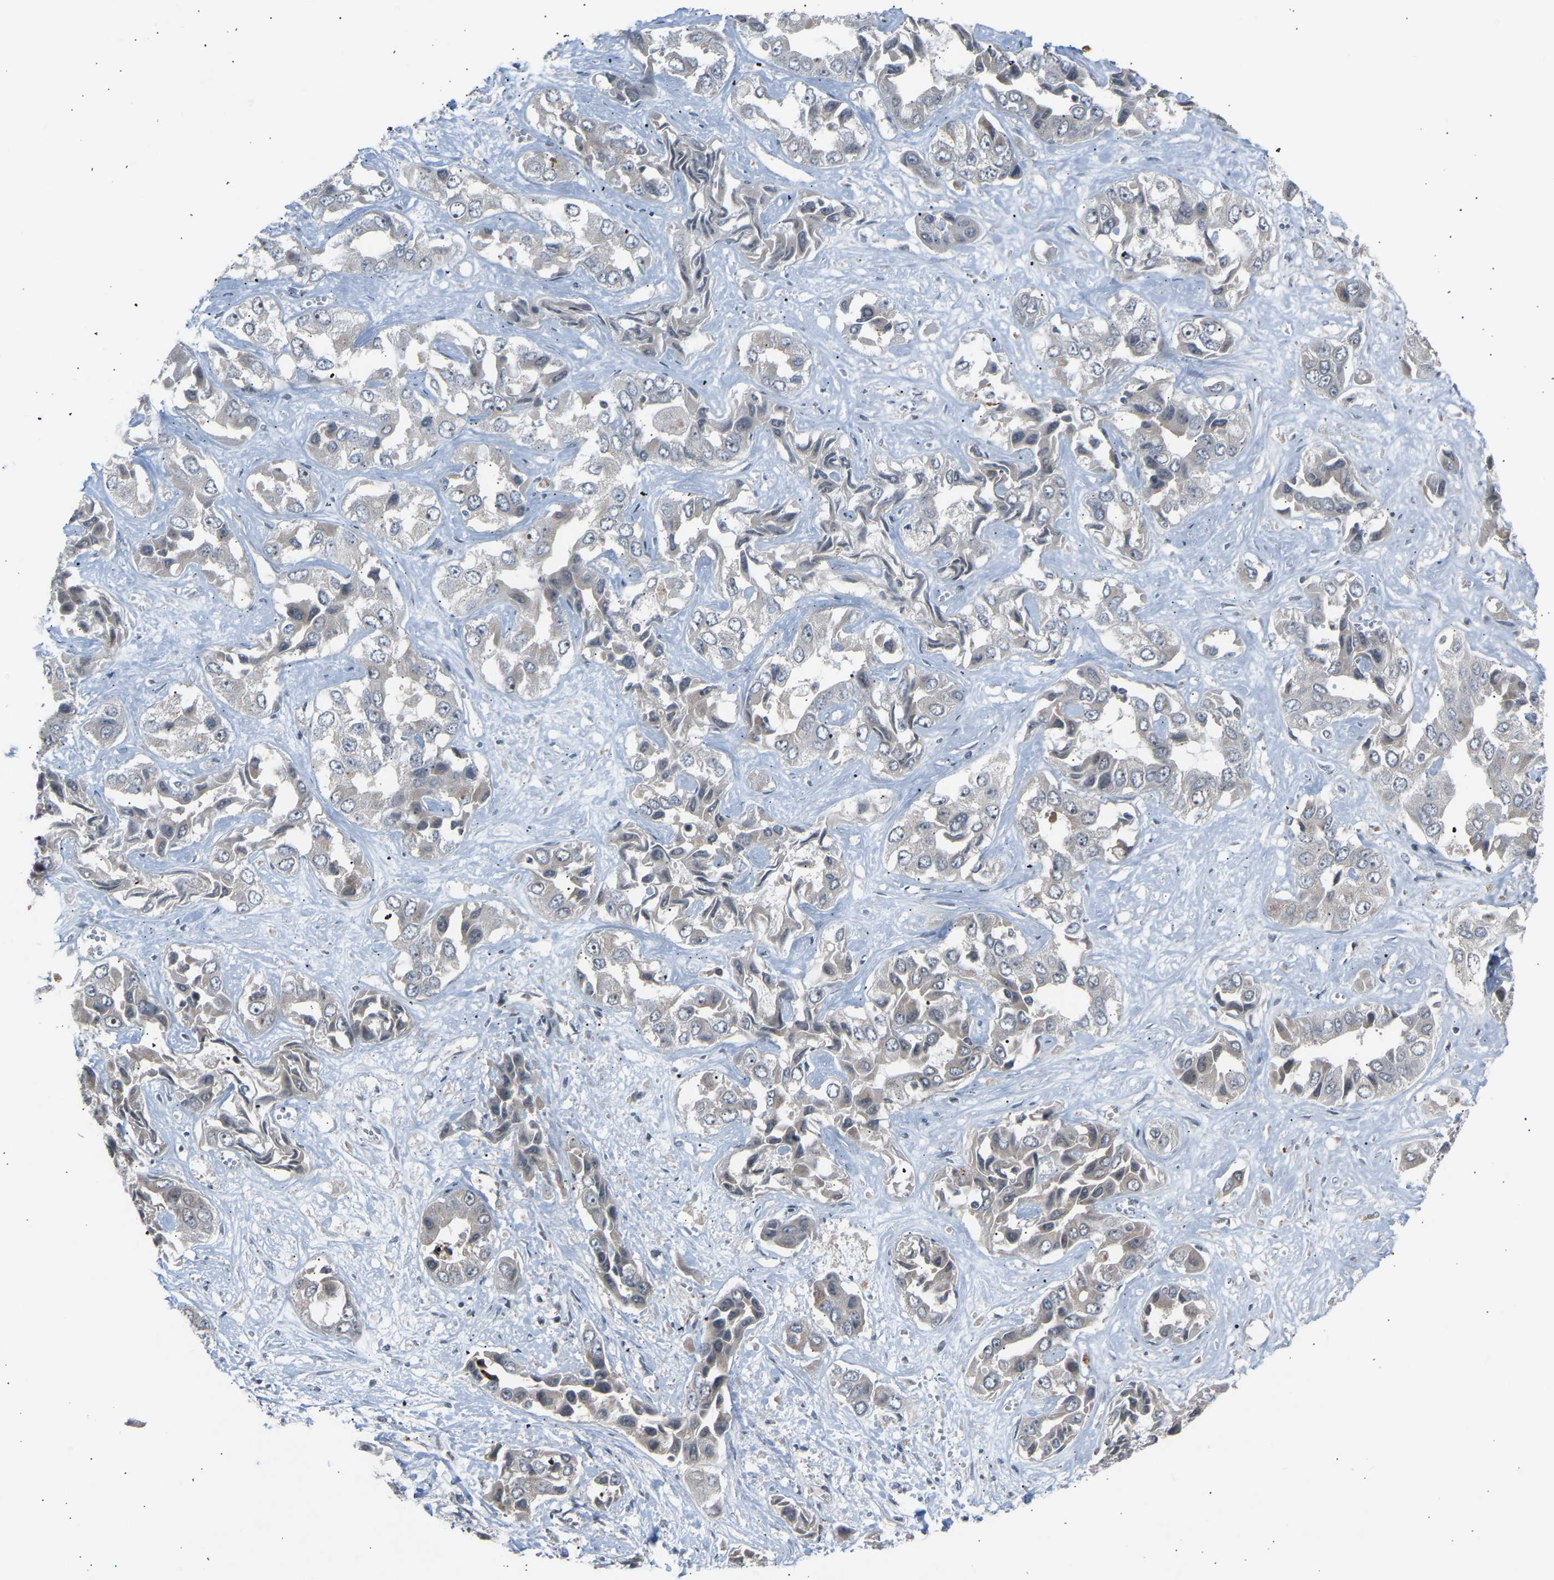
{"staining": {"intensity": "negative", "quantity": "none", "location": "none"}, "tissue": "liver cancer", "cell_type": "Tumor cells", "image_type": "cancer", "snomed": [{"axis": "morphology", "description": "Cholangiocarcinoma"}, {"axis": "topography", "description": "Liver"}], "caption": "The micrograph displays no staining of tumor cells in cholangiocarcinoma (liver).", "gene": "SLIRP", "patient": {"sex": "female", "age": 52}}